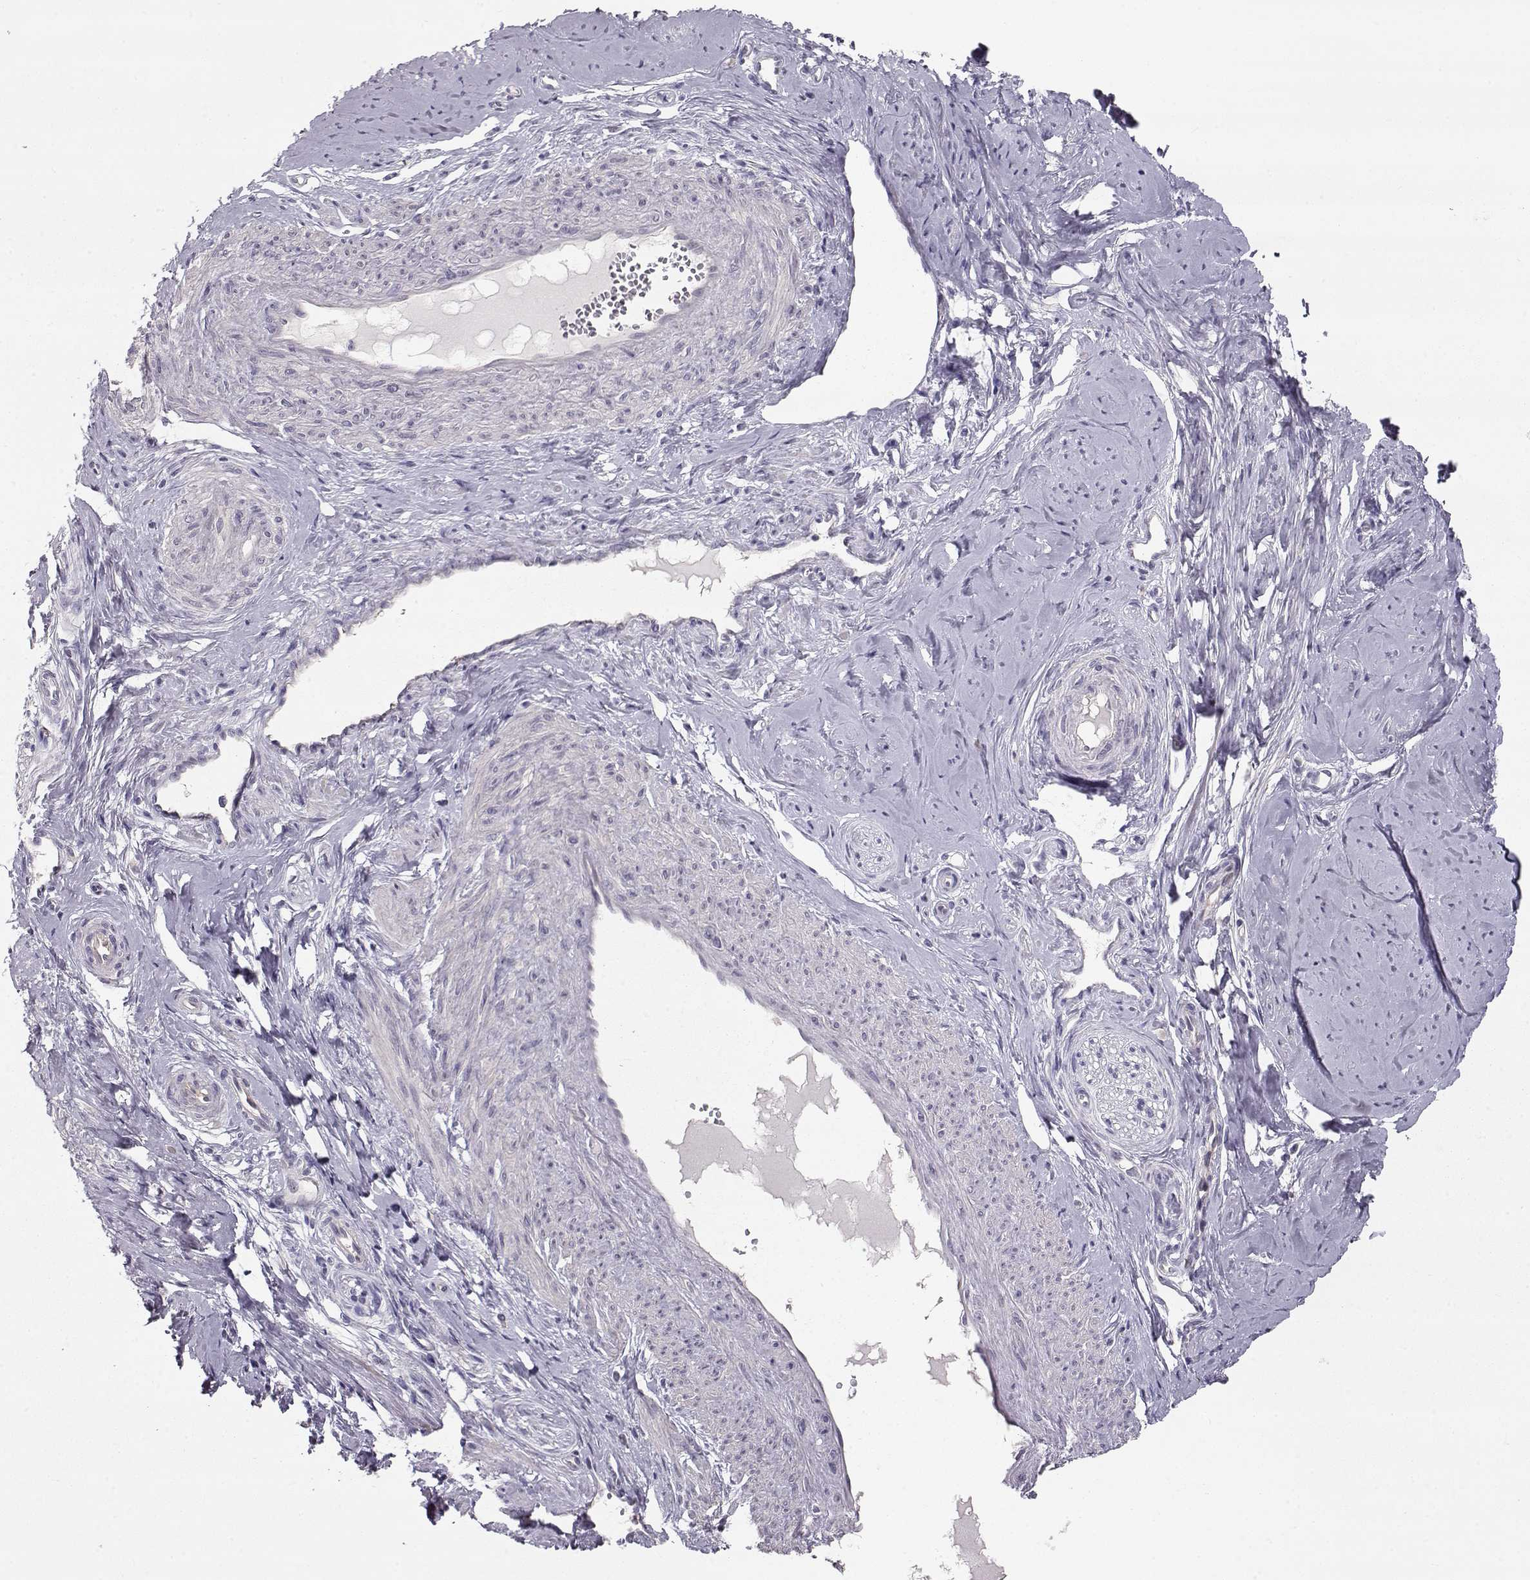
{"staining": {"intensity": "negative", "quantity": "none", "location": "none"}, "tissue": "smooth muscle", "cell_type": "Smooth muscle cells", "image_type": "normal", "snomed": [{"axis": "morphology", "description": "Normal tissue, NOS"}, {"axis": "topography", "description": "Smooth muscle"}], "caption": "Smooth muscle cells are negative for brown protein staining in normal smooth muscle. (DAB (3,3'-diaminobenzidine) immunohistochemistry, high magnification).", "gene": "SLC18A1", "patient": {"sex": "female", "age": 48}}